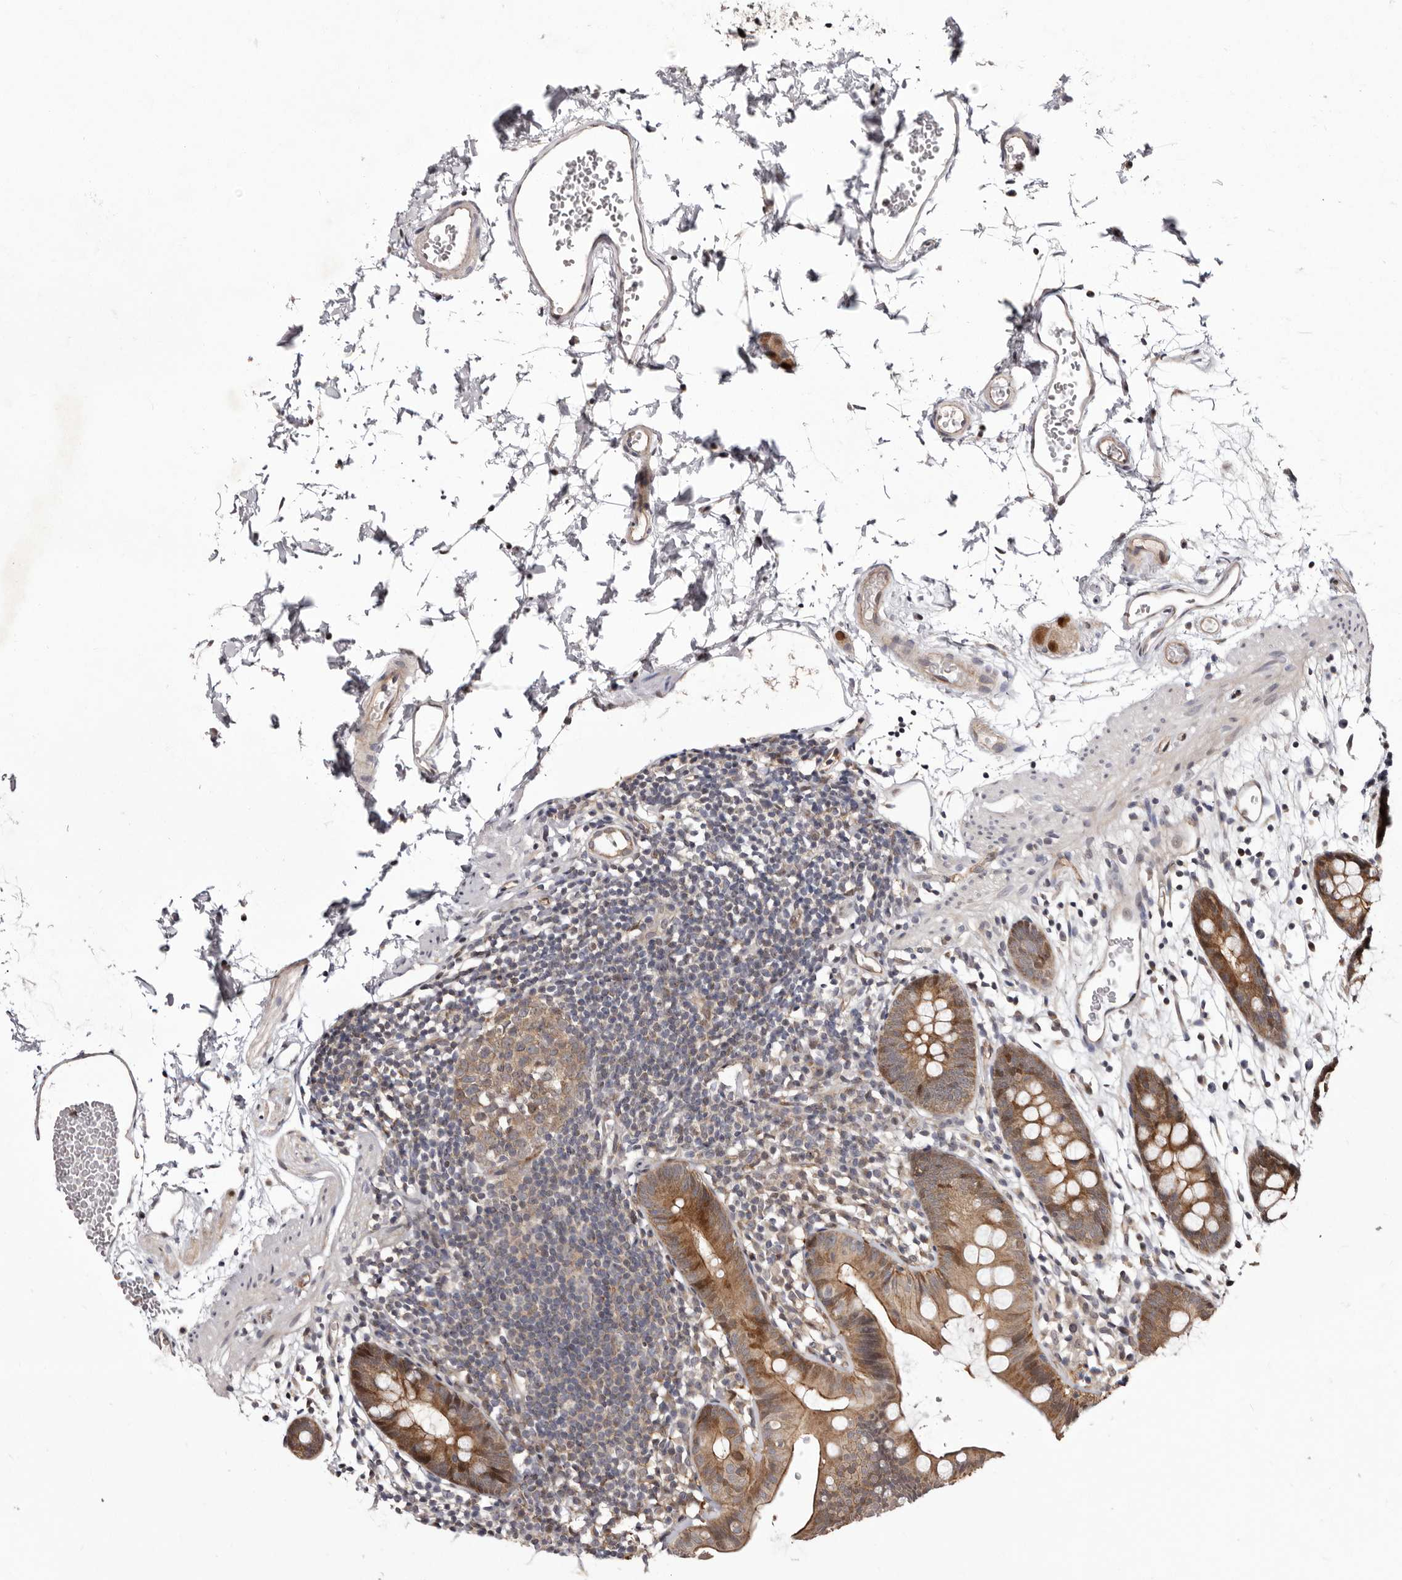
{"staining": {"intensity": "weak", "quantity": "25%-75%", "location": "cytoplasmic/membranous"}, "tissue": "colon", "cell_type": "Endothelial cells", "image_type": "normal", "snomed": [{"axis": "morphology", "description": "Normal tissue, NOS"}, {"axis": "topography", "description": "Colon"}], "caption": "This photomicrograph exhibits immunohistochemistry staining of unremarkable colon, with low weak cytoplasmic/membranous positivity in approximately 25%-75% of endothelial cells.", "gene": "GLRX3", "patient": {"sex": "male", "age": 56}}